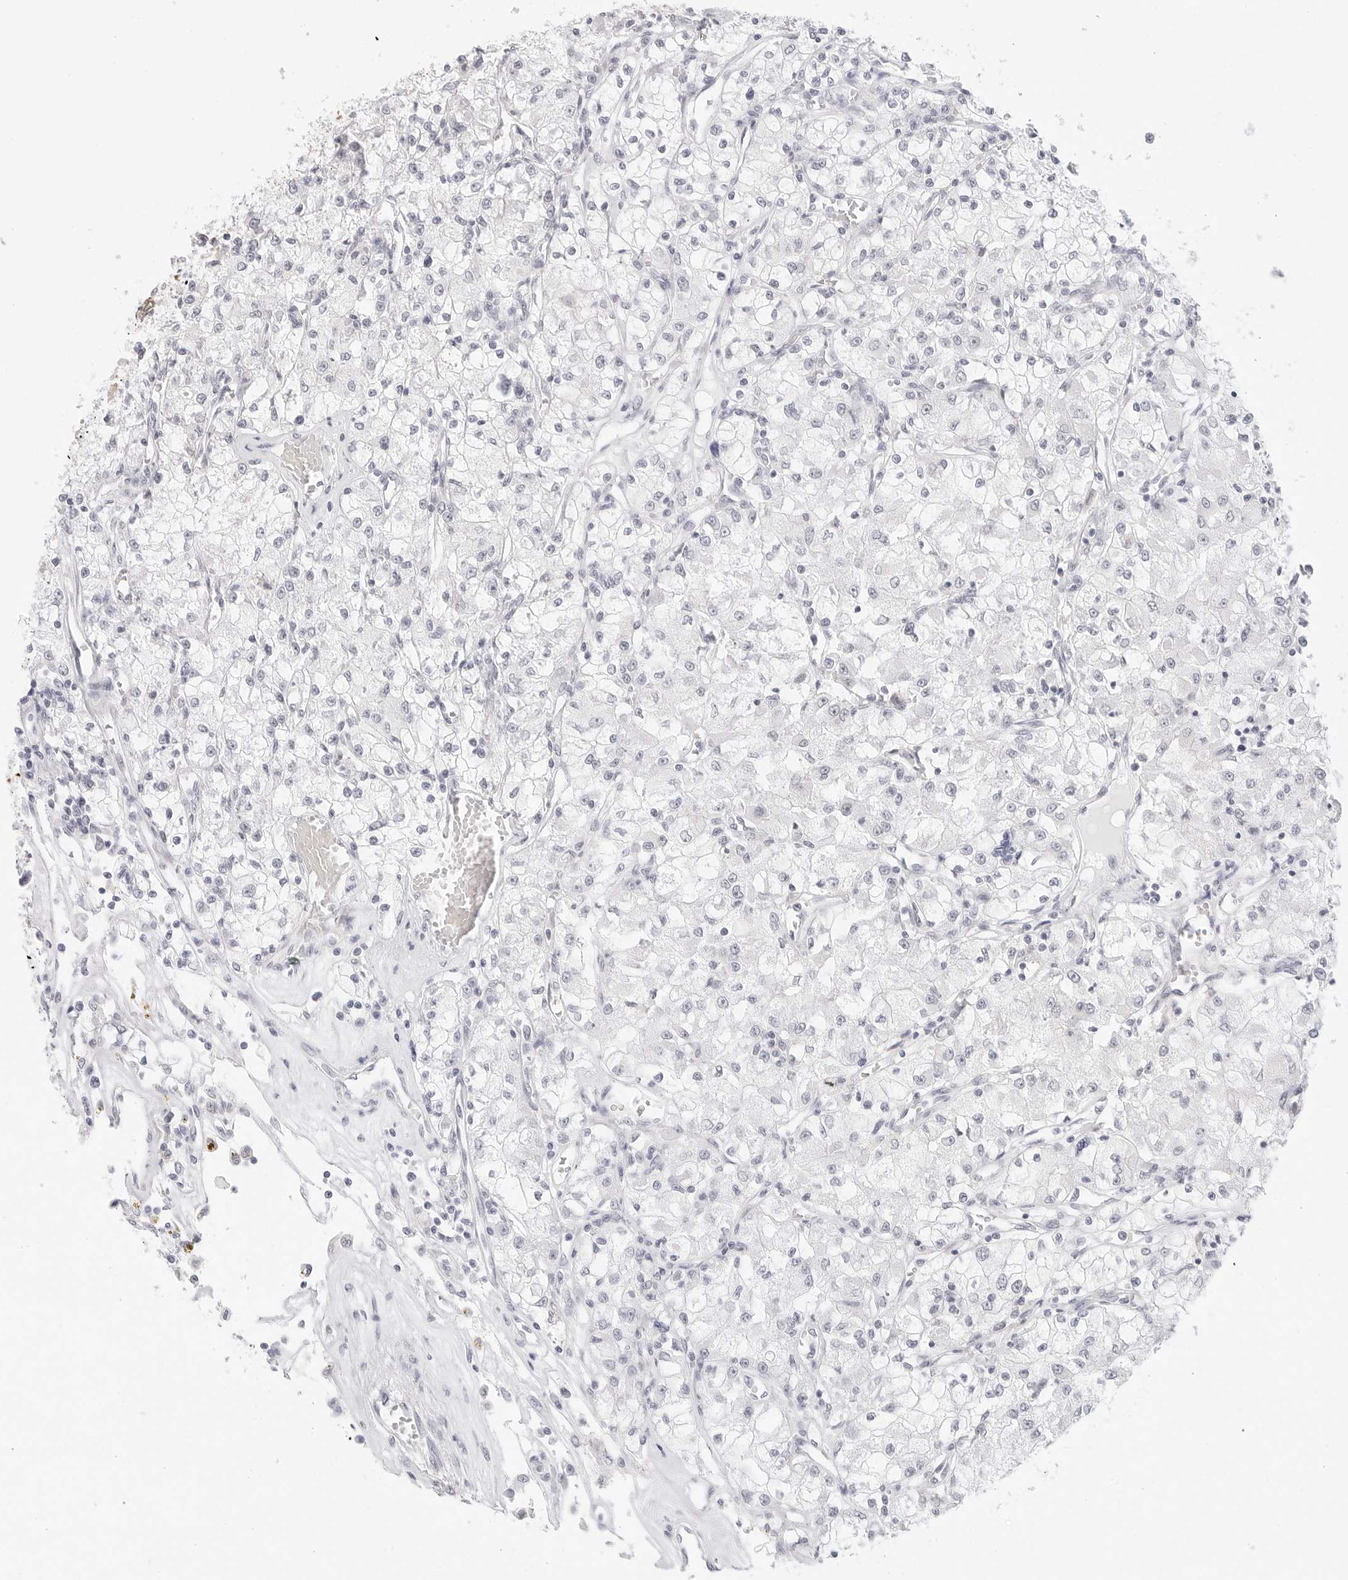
{"staining": {"intensity": "negative", "quantity": "none", "location": "none"}, "tissue": "renal cancer", "cell_type": "Tumor cells", "image_type": "cancer", "snomed": [{"axis": "morphology", "description": "Adenocarcinoma, NOS"}, {"axis": "topography", "description": "Kidney"}], "caption": "High magnification brightfield microscopy of renal adenocarcinoma stained with DAB (3,3'-diaminobenzidine) (brown) and counterstained with hematoxylin (blue): tumor cells show no significant expression.", "gene": "HMGCS2", "patient": {"sex": "female", "age": 59}}